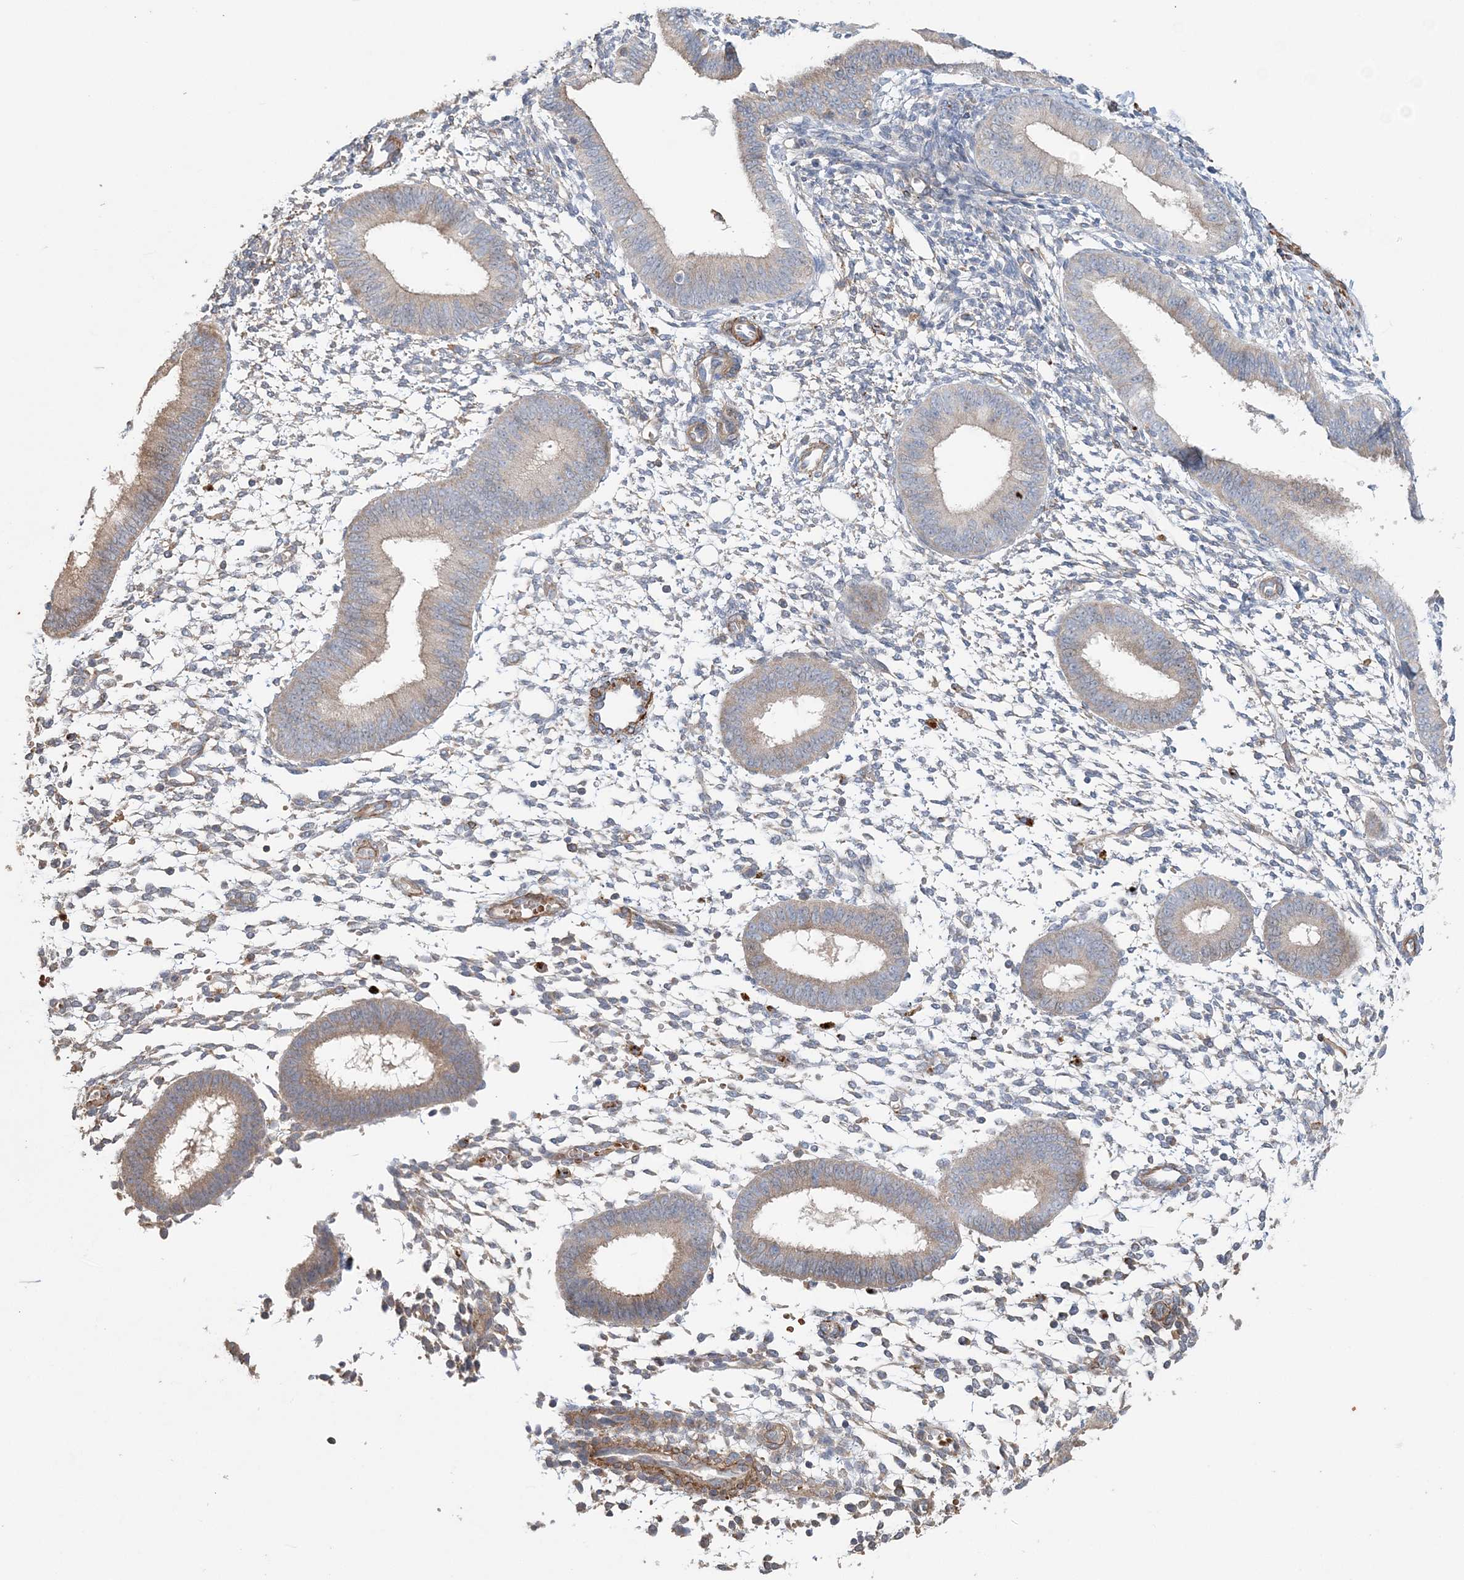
{"staining": {"intensity": "negative", "quantity": "none", "location": "none"}, "tissue": "endometrium", "cell_type": "Cells in endometrial stroma", "image_type": "normal", "snomed": [{"axis": "morphology", "description": "Normal tissue, NOS"}, {"axis": "topography", "description": "Uterus"}, {"axis": "topography", "description": "Endometrium"}], "caption": "This is a image of IHC staining of normal endometrium, which shows no expression in cells in endometrial stroma.", "gene": "TTI1", "patient": {"sex": "female", "age": 48}}